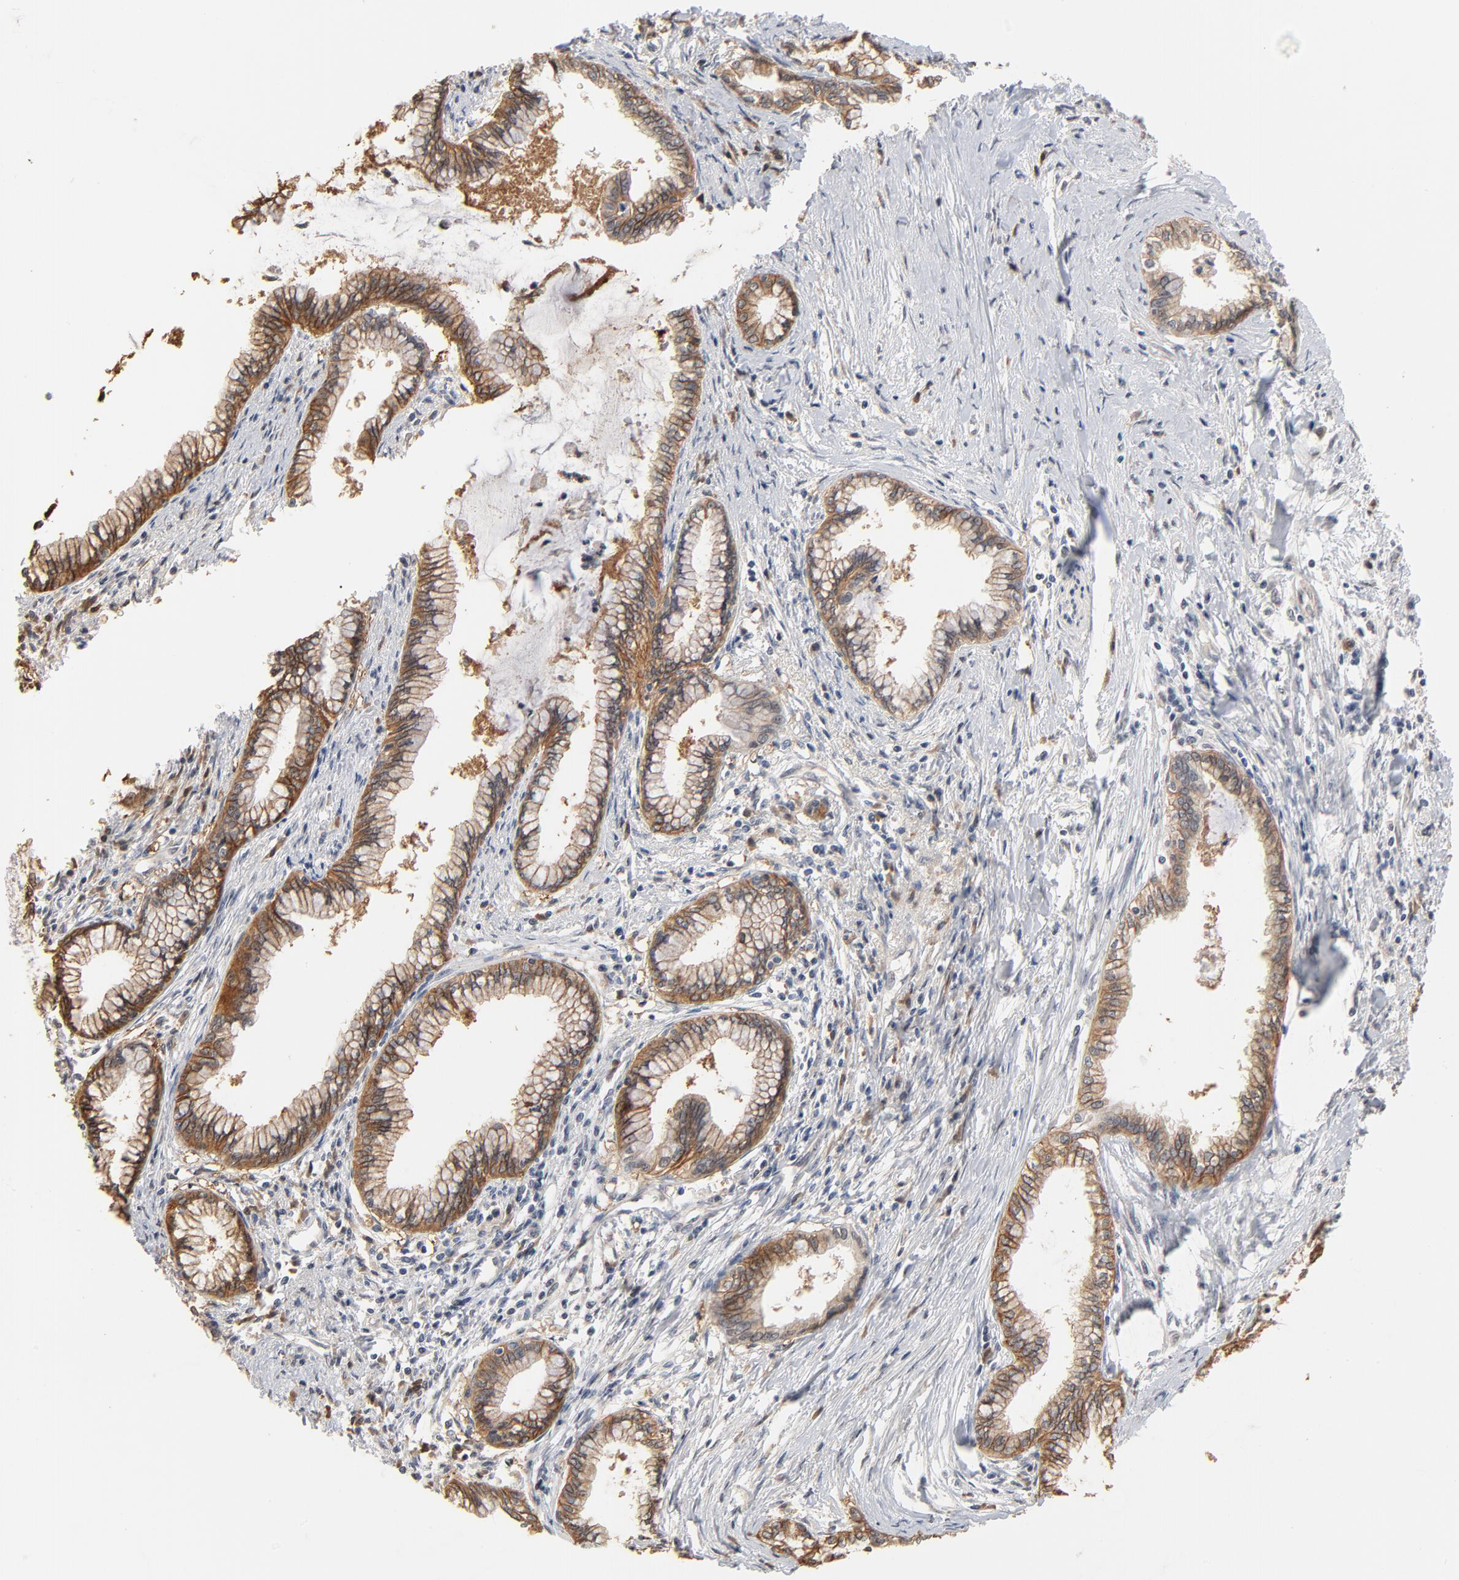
{"staining": {"intensity": "moderate", "quantity": ">75%", "location": "cytoplasmic/membranous"}, "tissue": "pancreatic cancer", "cell_type": "Tumor cells", "image_type": "cancer", "snomed": [{"axis": "morphology", "description": "Adenocarcinoma, NOS"}, {"axis": "topography", "description": "Pancreas"}], "caption": "Pancreatic cancer (adenocarcinoma) stained with IHC displays moderate cytoplasmic/membranous staining in about >75% of tumor cells.", "gene": "EPCAM", "patient": {"sex": "female", "age": 64}}